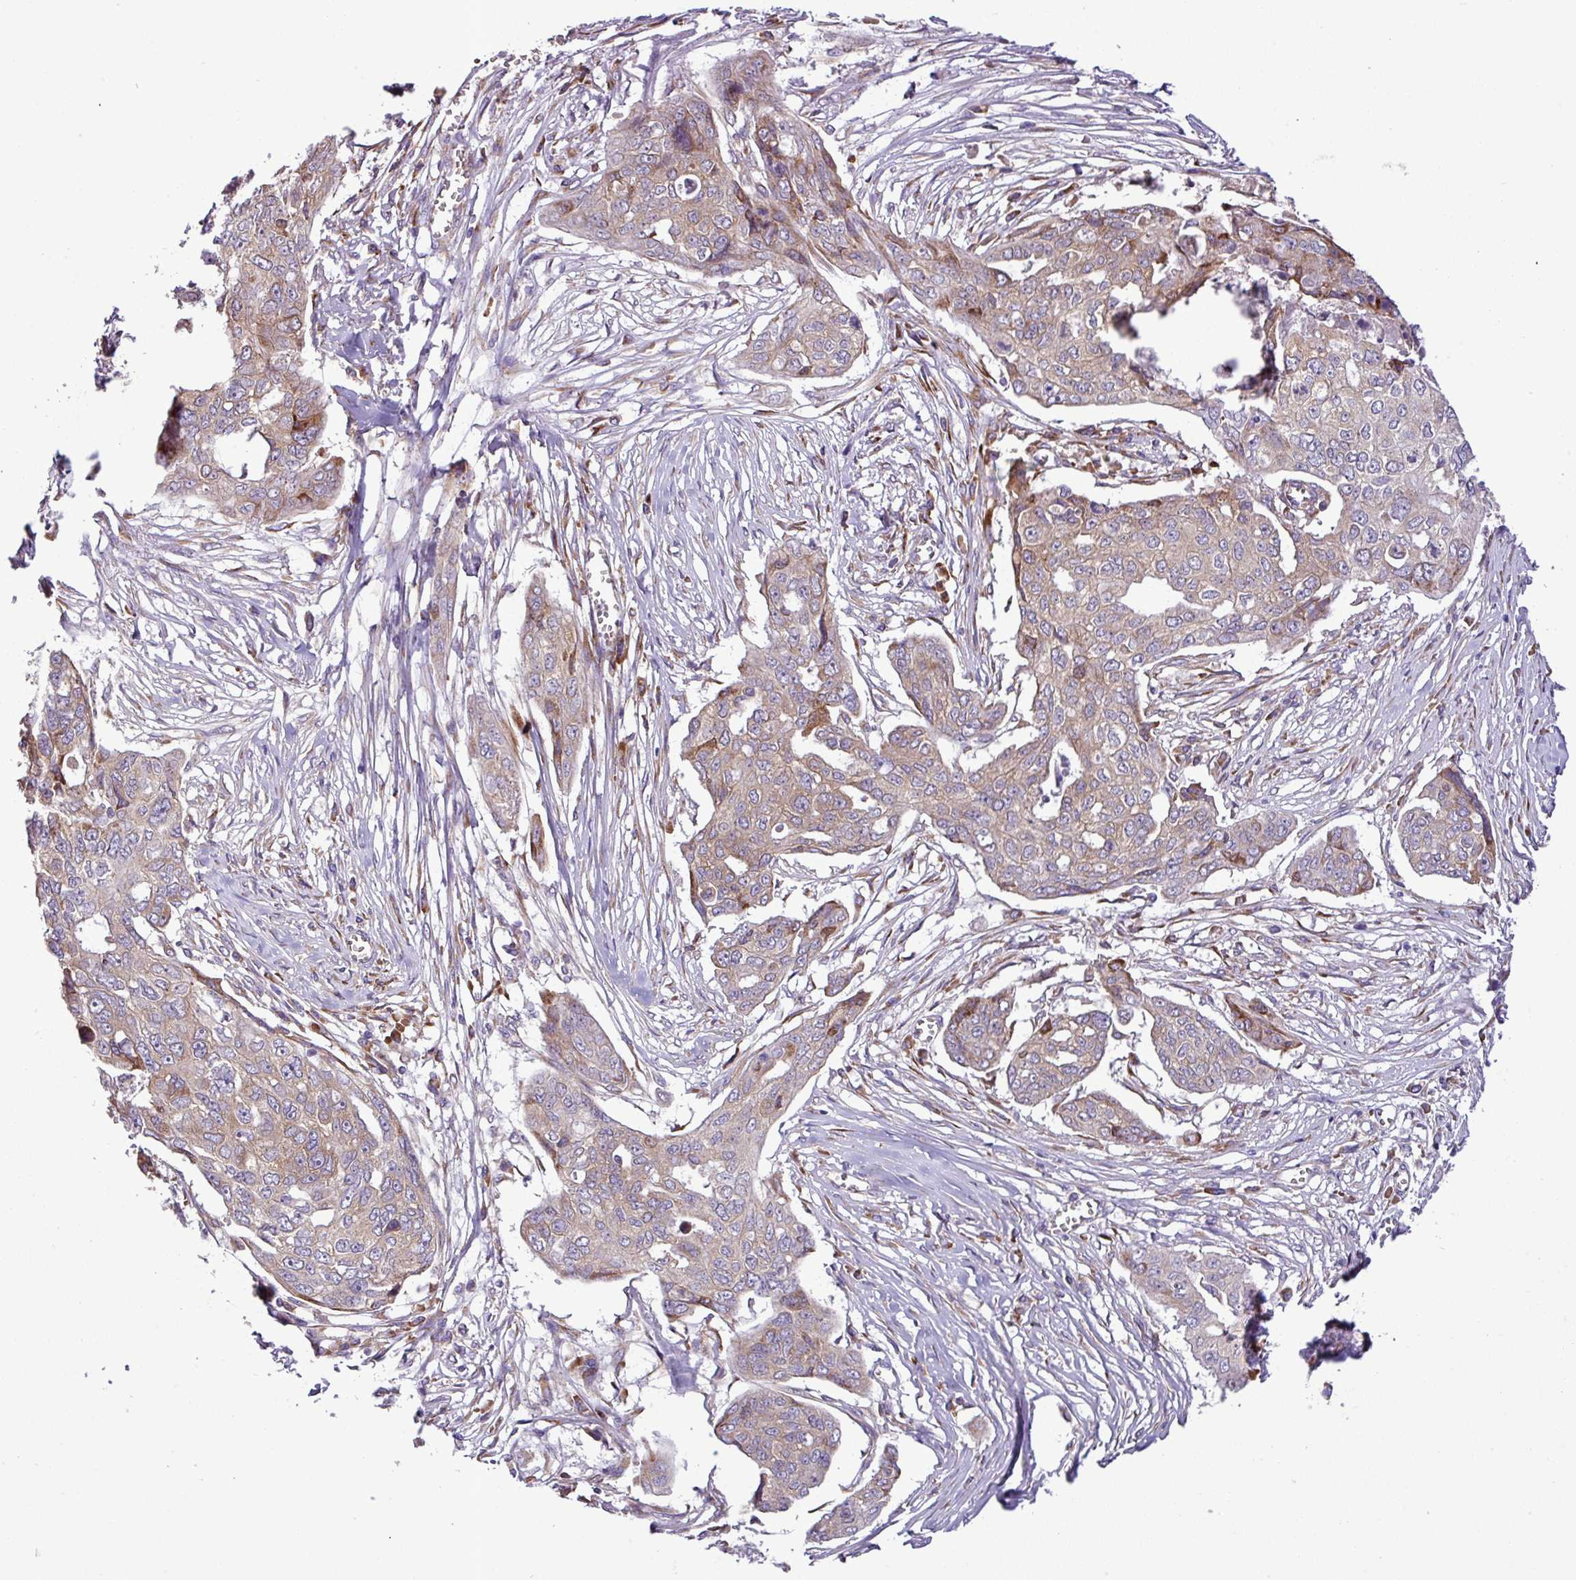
{"staining": {"intensity": "weak", "quantity": "25%-75%", "location": "cytoplasmic/membranous"}, "tissue": "ovarian cancer", "cell_type": "Tumor cells", "image_type": "cancer", "snomed": [{"axis": "morphology", "description": "Carcinoma, endometroid"}, {"axis": "topography", "description": "Ovary"}], "caption": "Immunohistochemical staining of ovarian cancer (endometroid carcinoma) displays weak cytoplasmic/membranous protein expression in about 25%-75% of tumor cells.", "gene": "RPL13", "patient": {"sex": "female", "age": 70}}